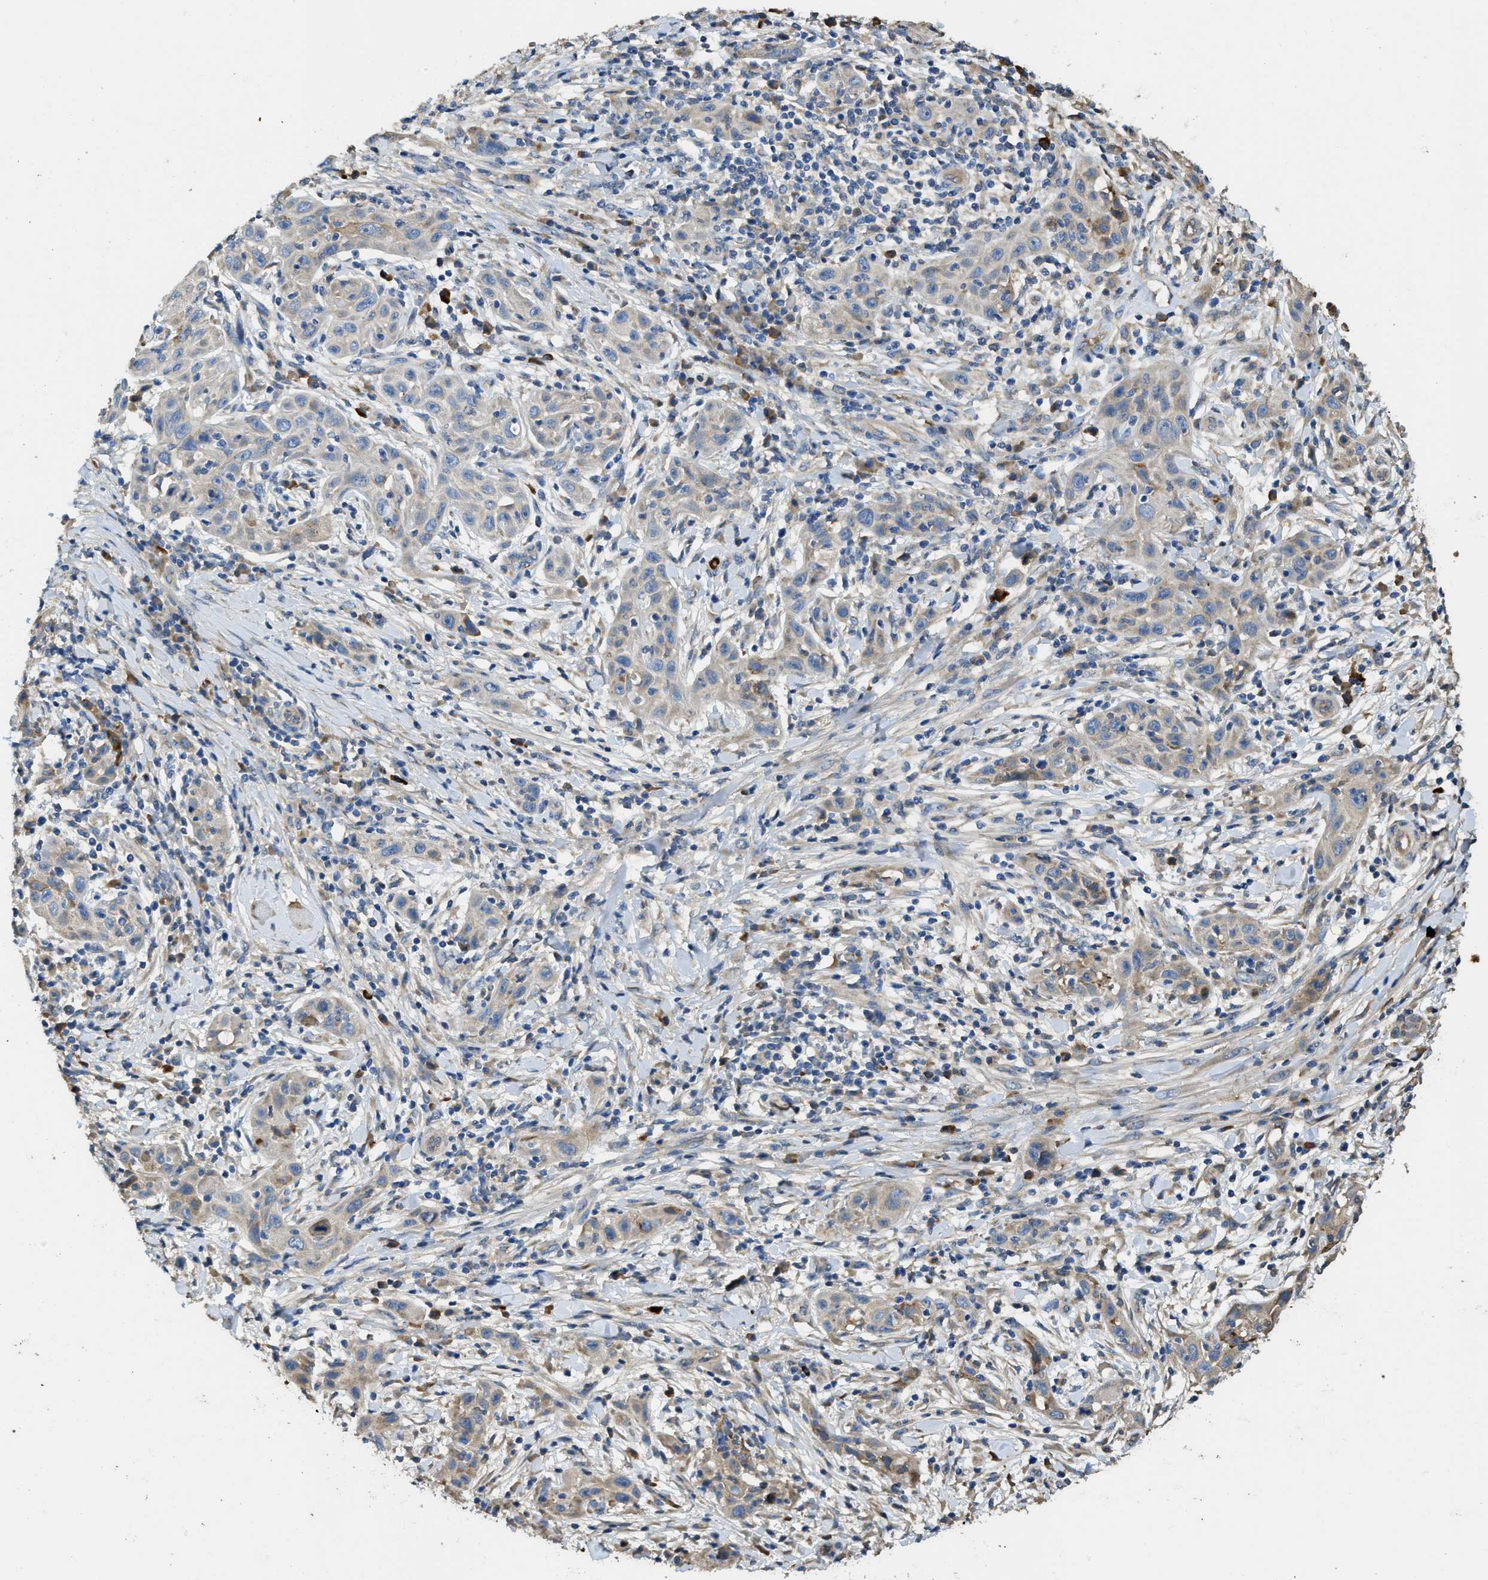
{"staining": {"intensity": "moderate", "quantity": "<25%", "location": "cytoplasmic/membranous"}, "tissue": "skin cancer", "cell_type": "Tumor cells", "image_type": "cancer", "snomed": [{"axis": "morphology", "description": "Squamous cell carcinoma, NOS"}, {"axis": "topography", "description": "Skin"}], "caption": "Moderate cytoplasmic/membranous protein expression is identified in about <25% of tumor cells in skin cancer (squamous cell carcinoma). (Stains: DAB (3,3'-diaminobenzidine) in brown, nuclei in blue, Microscopy: brightfield microscopy at high magnification).", "gene": "RIPK2", "patient": {"sex": "female", "age": 88}}